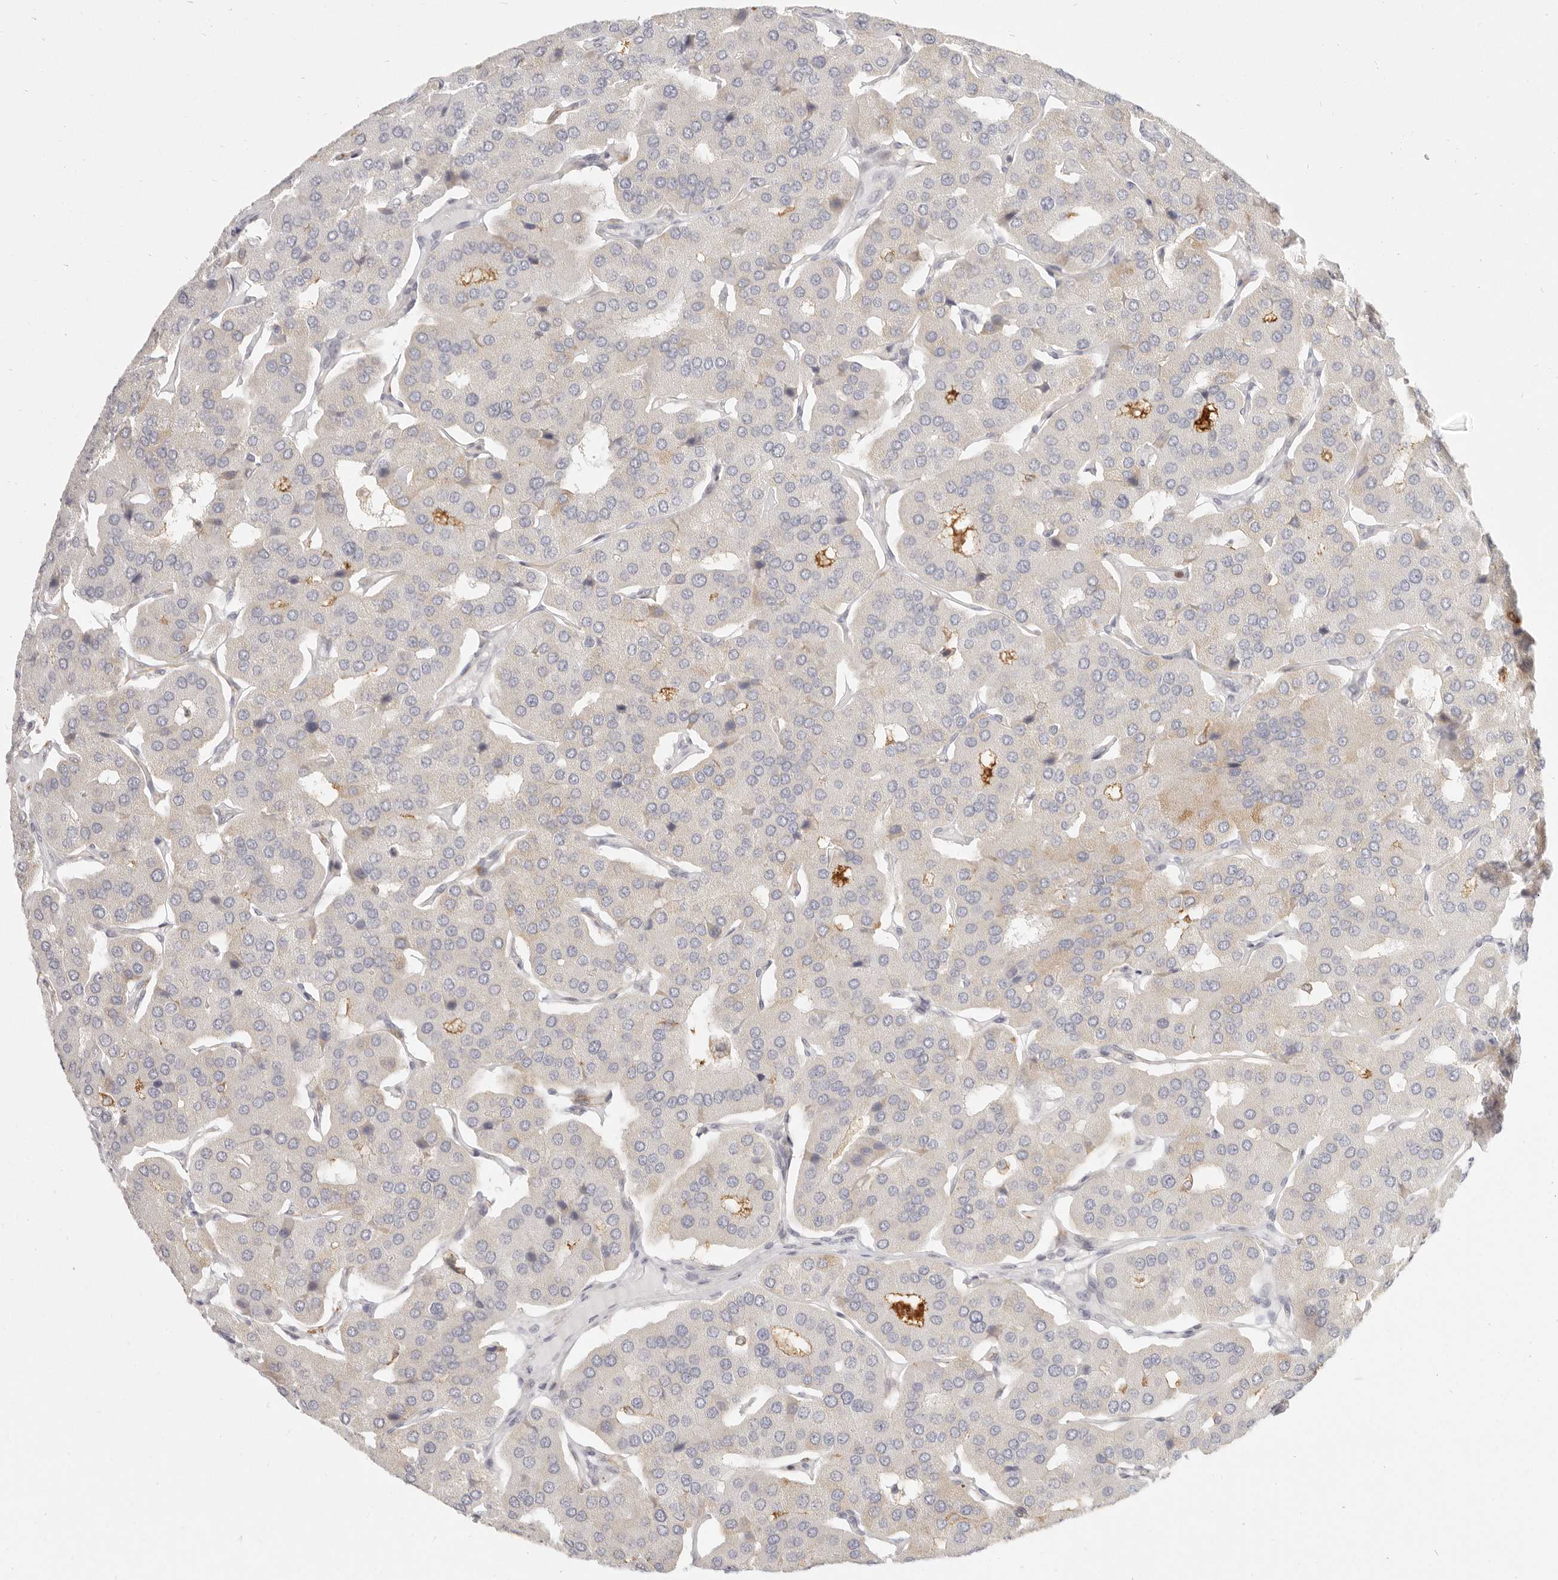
{"staining": {"intensity": "weak", "quantity": "<25%", "location": "cytoplasmic/membranous"}, "tissue": "parathyroid gland", "cell_type": "Glandular cells", "image_type": "normal", "snomed": [{"axis": "morphology", "description": "Normal tissue, NOS"}, {"axis": "morphology", "description": "Adenoma, NOS"}, {"axis": "topography", "description": "Parathyroid gland"}], "caption": "Immunohistochemistry (IHC) of benign parathyroid gland demonstrates no expression in glandular cells. (IHC, brightfield microscopy, high magnification).", "gene": "NIBAN1", "patient": {"sex": "female", "age": 86}}